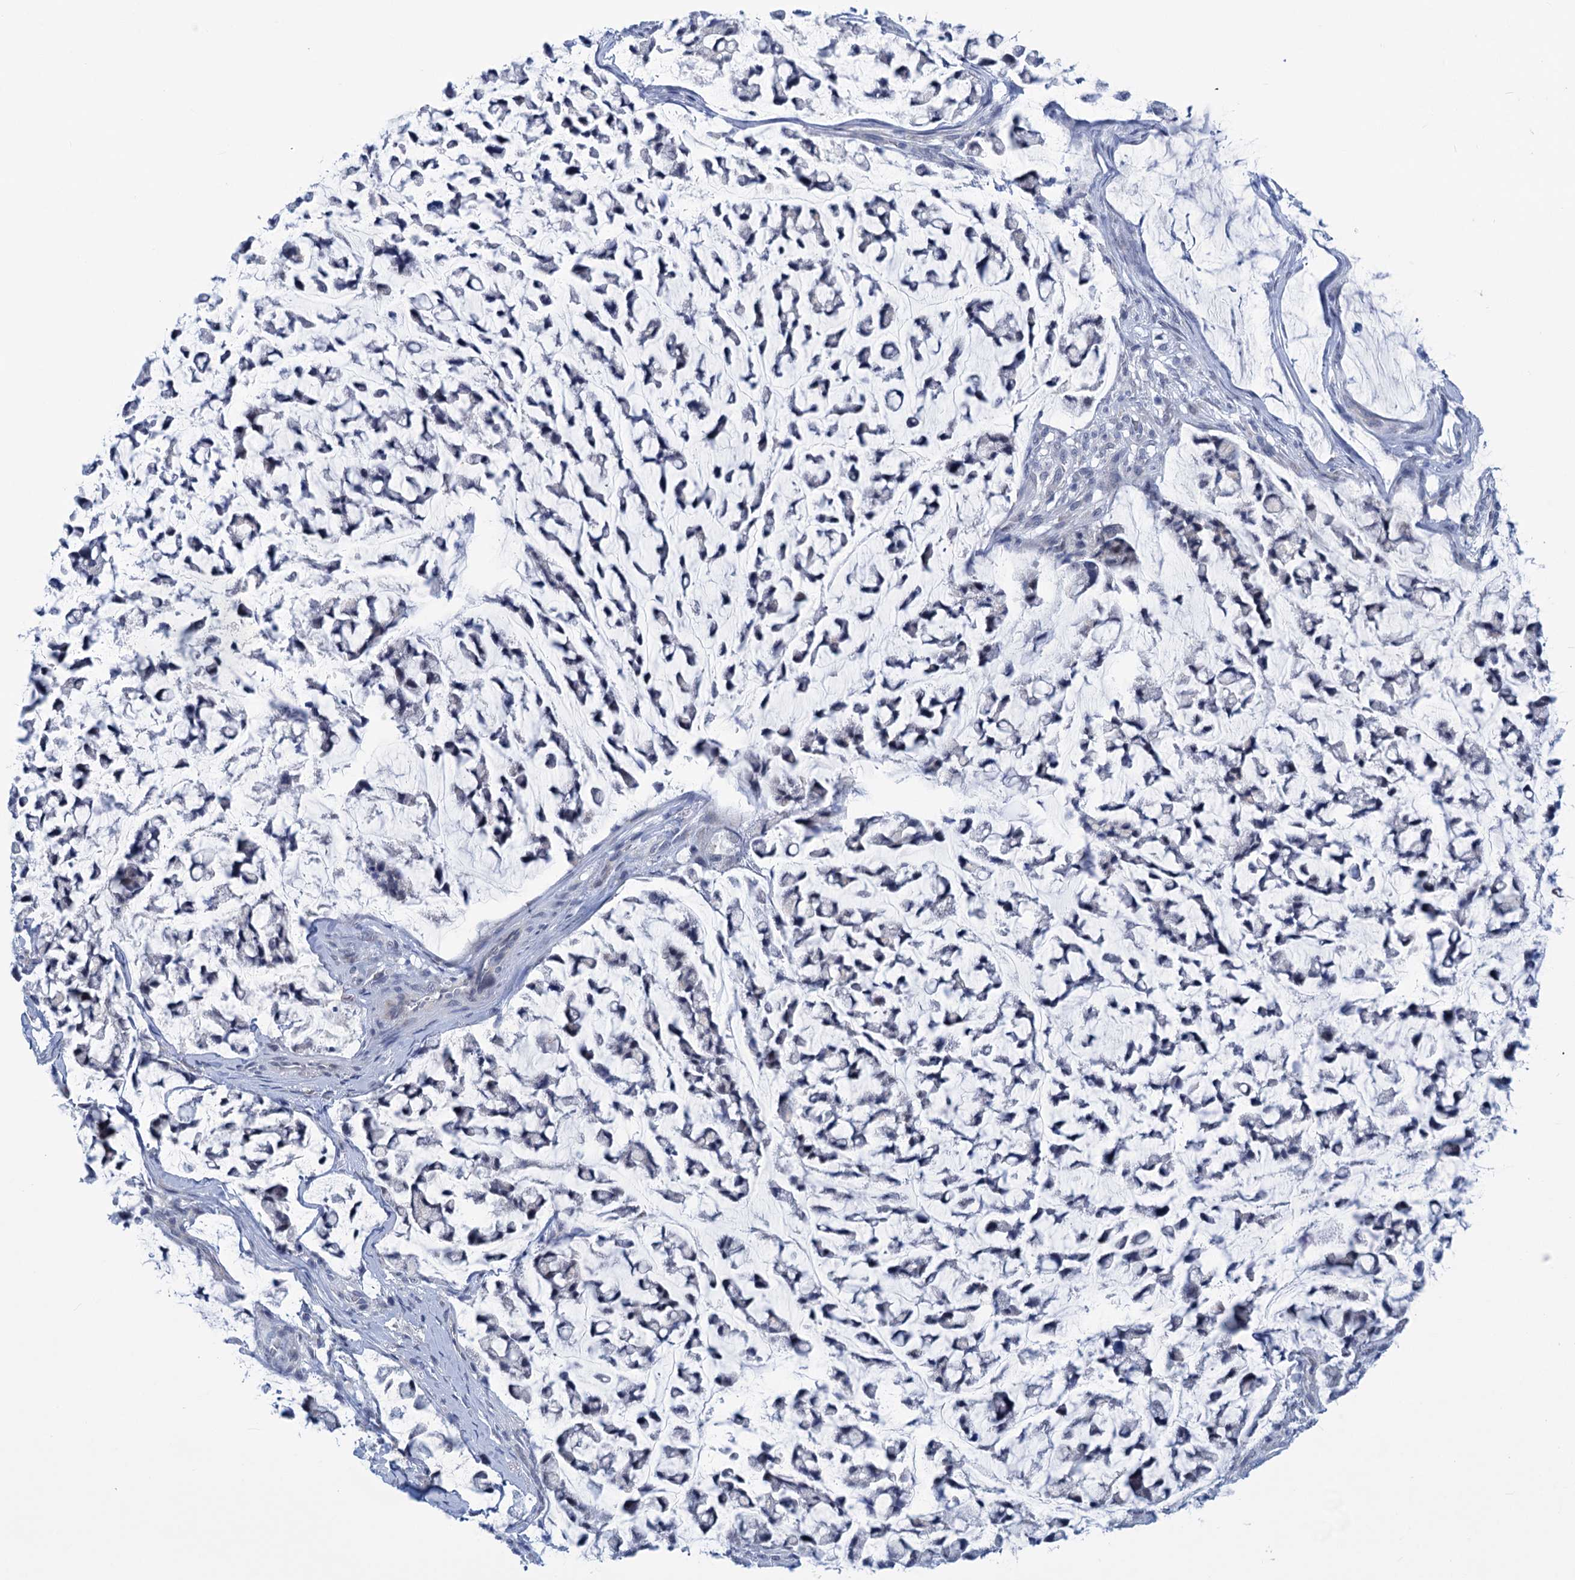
{"staining": {"intensity": "negative", "quantity": "none", "location": "none"}, "tissue": "stomach cancer", "cell_type": "Tumor cells", "image_type": "cancer", "snomed": [{"axis": "morphology", "description": "Adenocarcinoma, NOS"}, {"axis": "topography", "description": "Stomach, lower"}], "caption": "This image is of adenocarcinoma (stomach) stained with immunohistochemistry (IHC) to label a protein in brown with the nuclei are counter-stained blue. There is no expression in tumor cells.", "gene": "NEU3", "patient": {"sex": "male", "age": 67}}